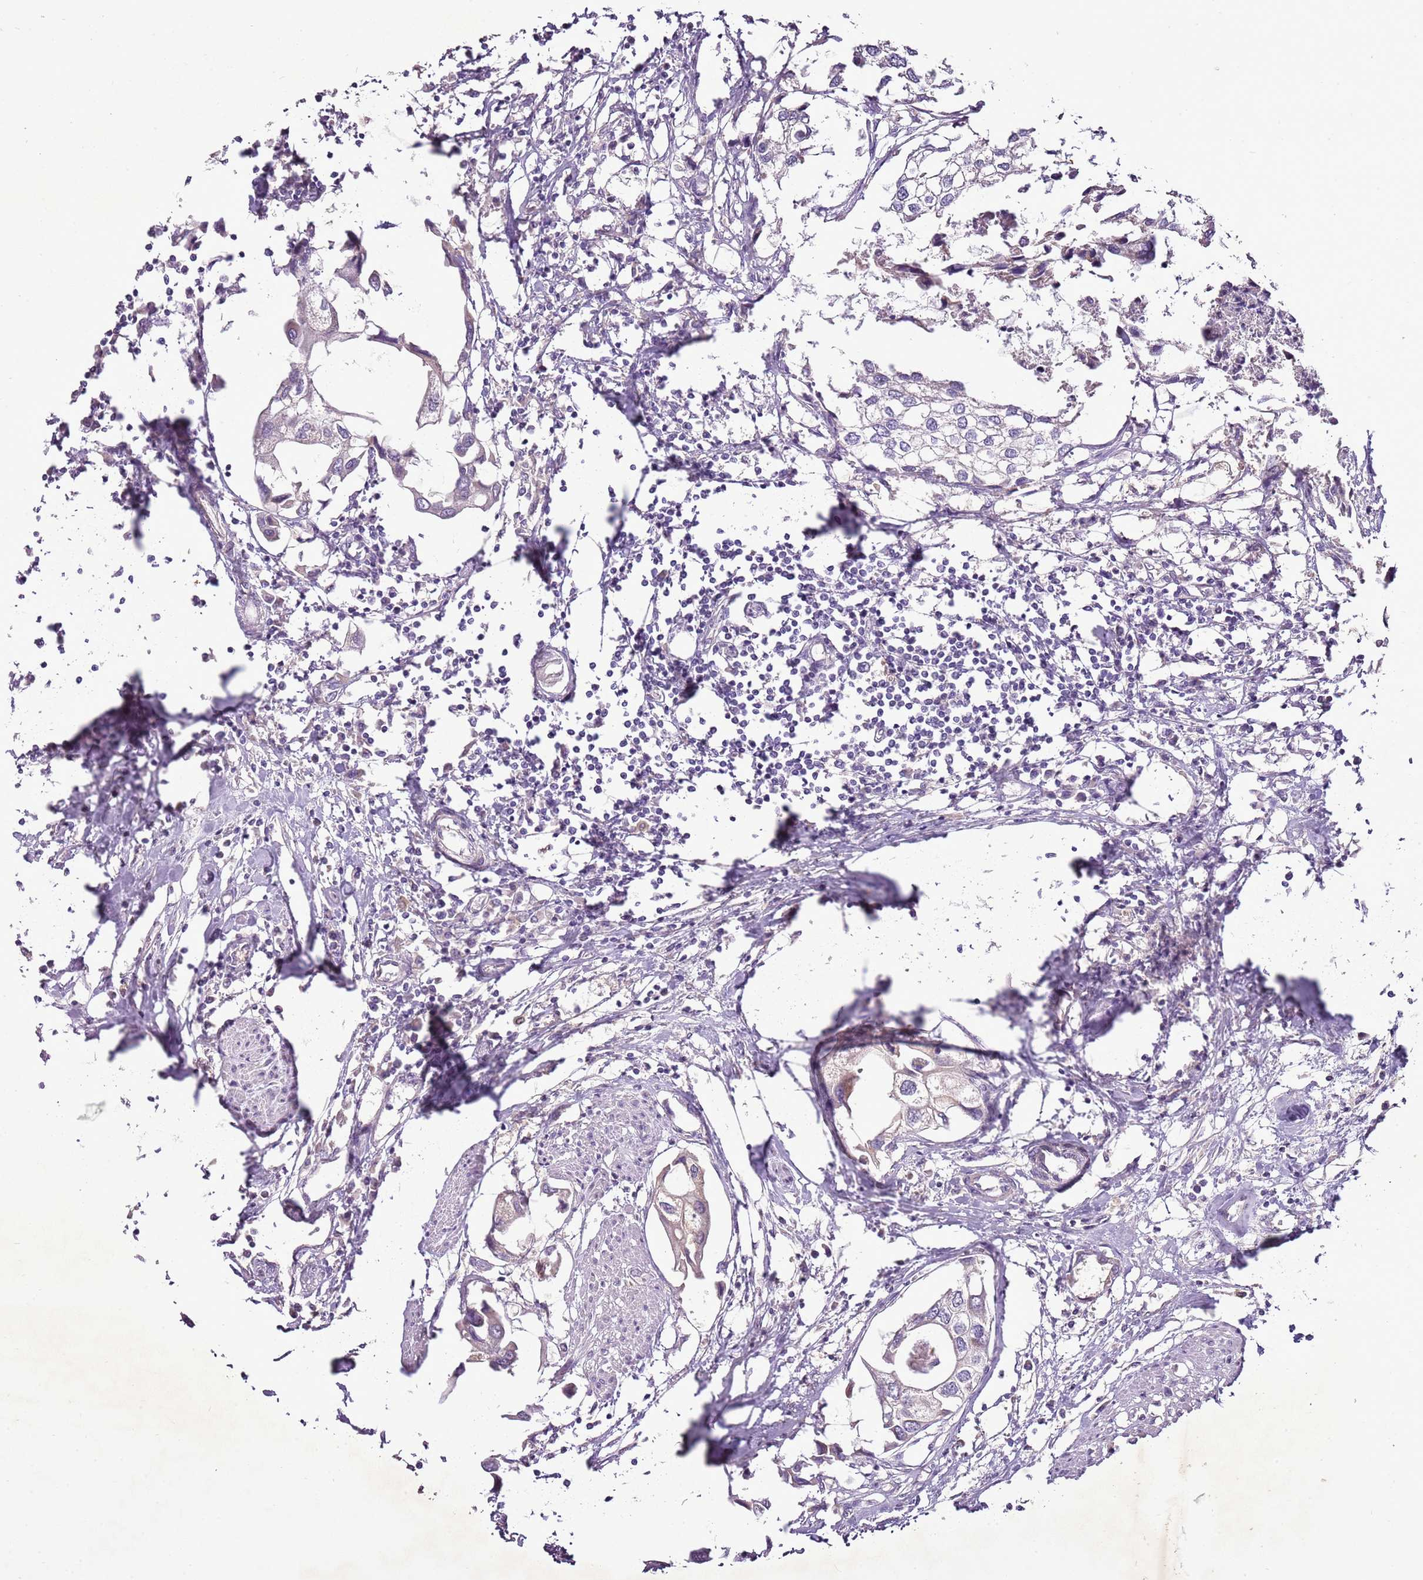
{"staining": {"intensity": "negative", "quantity": "none", "location": "none"}, "tissue": "urothelial cancer", "cell_type": "Tumor cells", "image_type": "cancer", "snomed": [{"axis": "morphology", "description": "Urothelial carcinoma, High grade"}, {"axis": "topography", "description": "Urinary bladder"}], "caption": "Immunohistochemistry image of neoplastic tissue: urothelial cancer stained with DAB displays no significant protein expression in tumor cells.", "gene": "CMKLR1", "patient": {"sex": "male", "age": 64}}